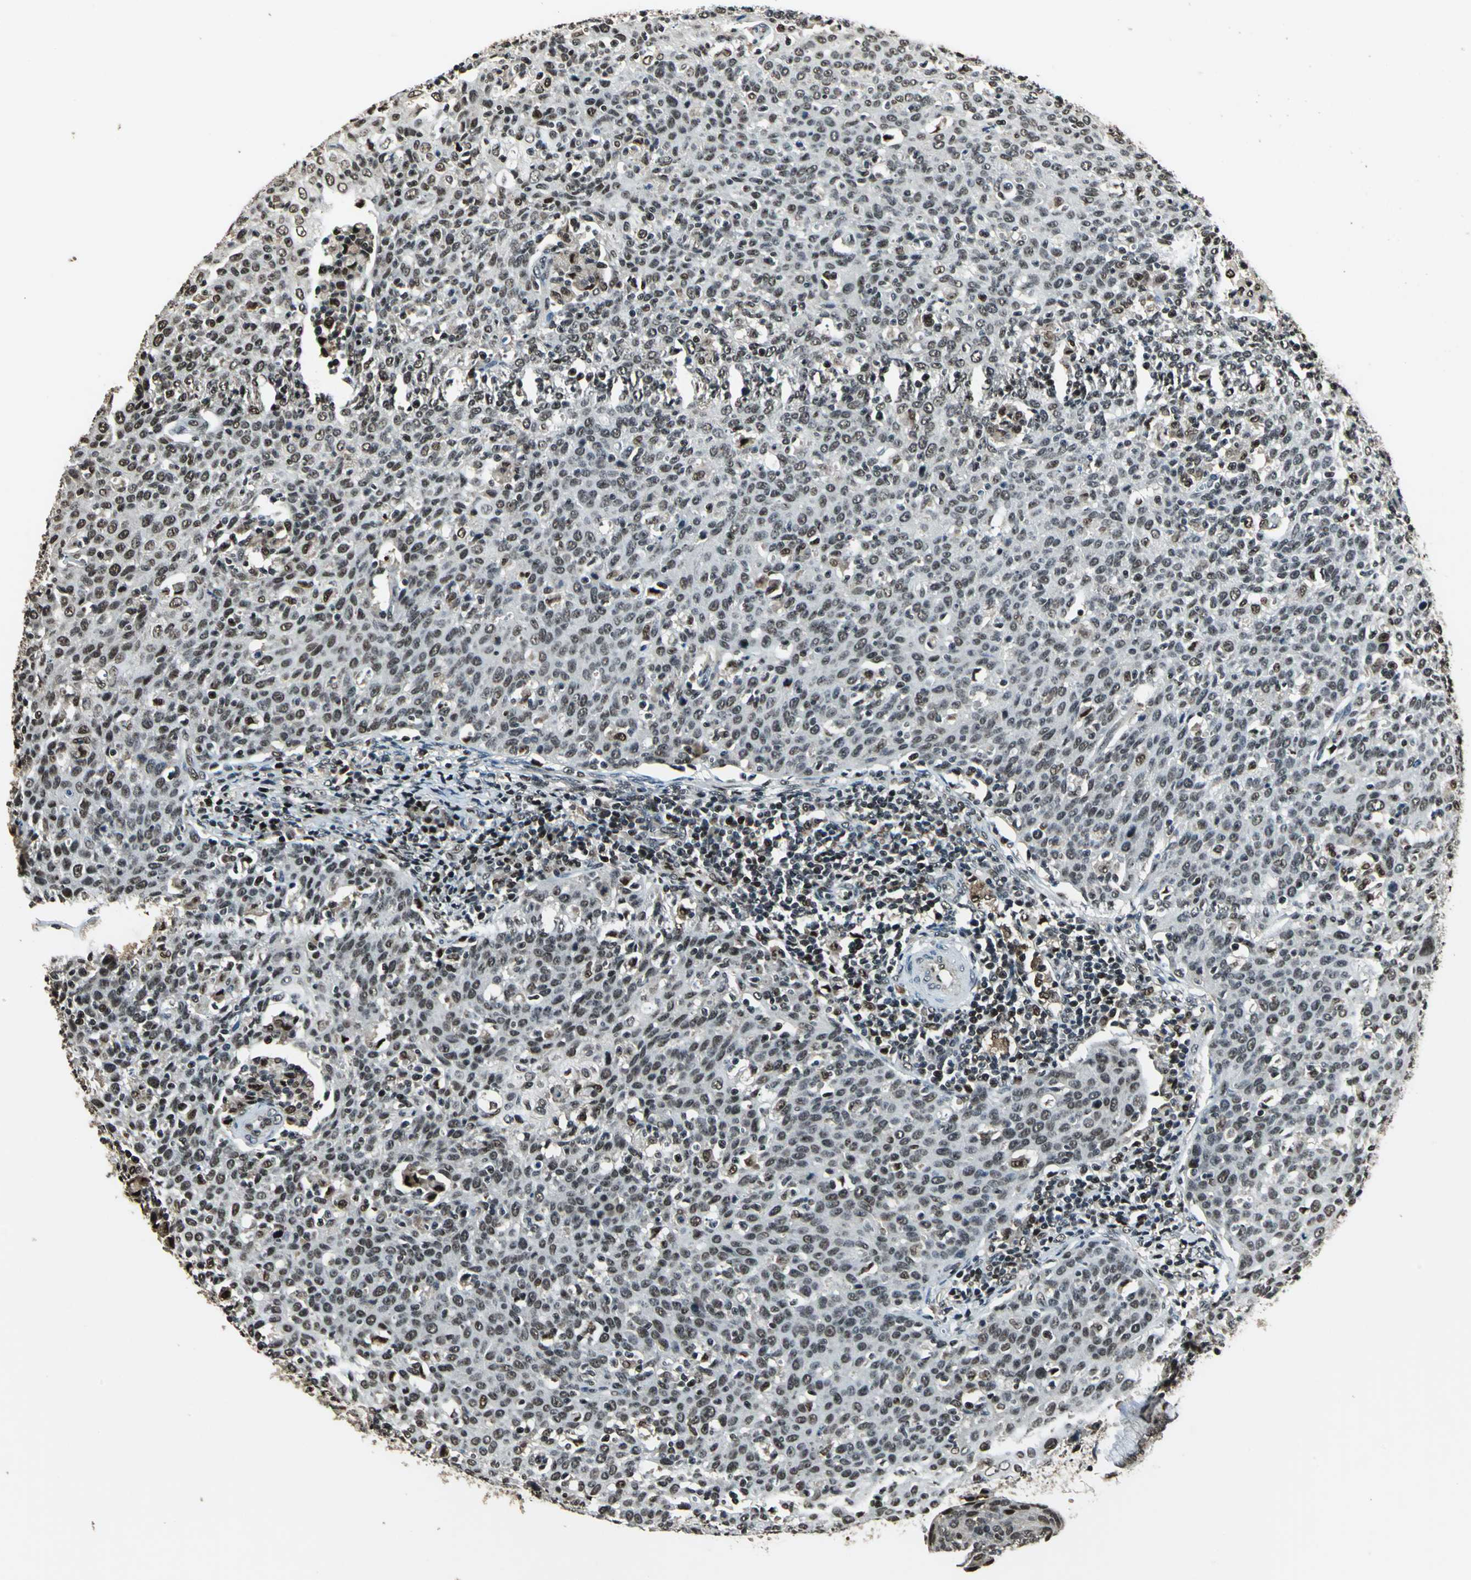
{"staining": {"intensity": "moderate", "quantity": ">75%", "location": "nuclear"}, "tissue": "cervical cancer", "cell_type": "Tumor cells", "image_type": "cancer", "snomed": [{"axis": "morphology", "description": "Squamous cell carcinoma, NOS"}, {"axis": "topography", "description": "Cervix"}], "caption": "Squamous cell carcinoma (cervical) was stained to show a protein in brown. There is medium levels of moderate nuclear staining in about >75% of tumor cells.", "gene": "MIS18BP1", "patient": {"sex": "female", "age": 38}}